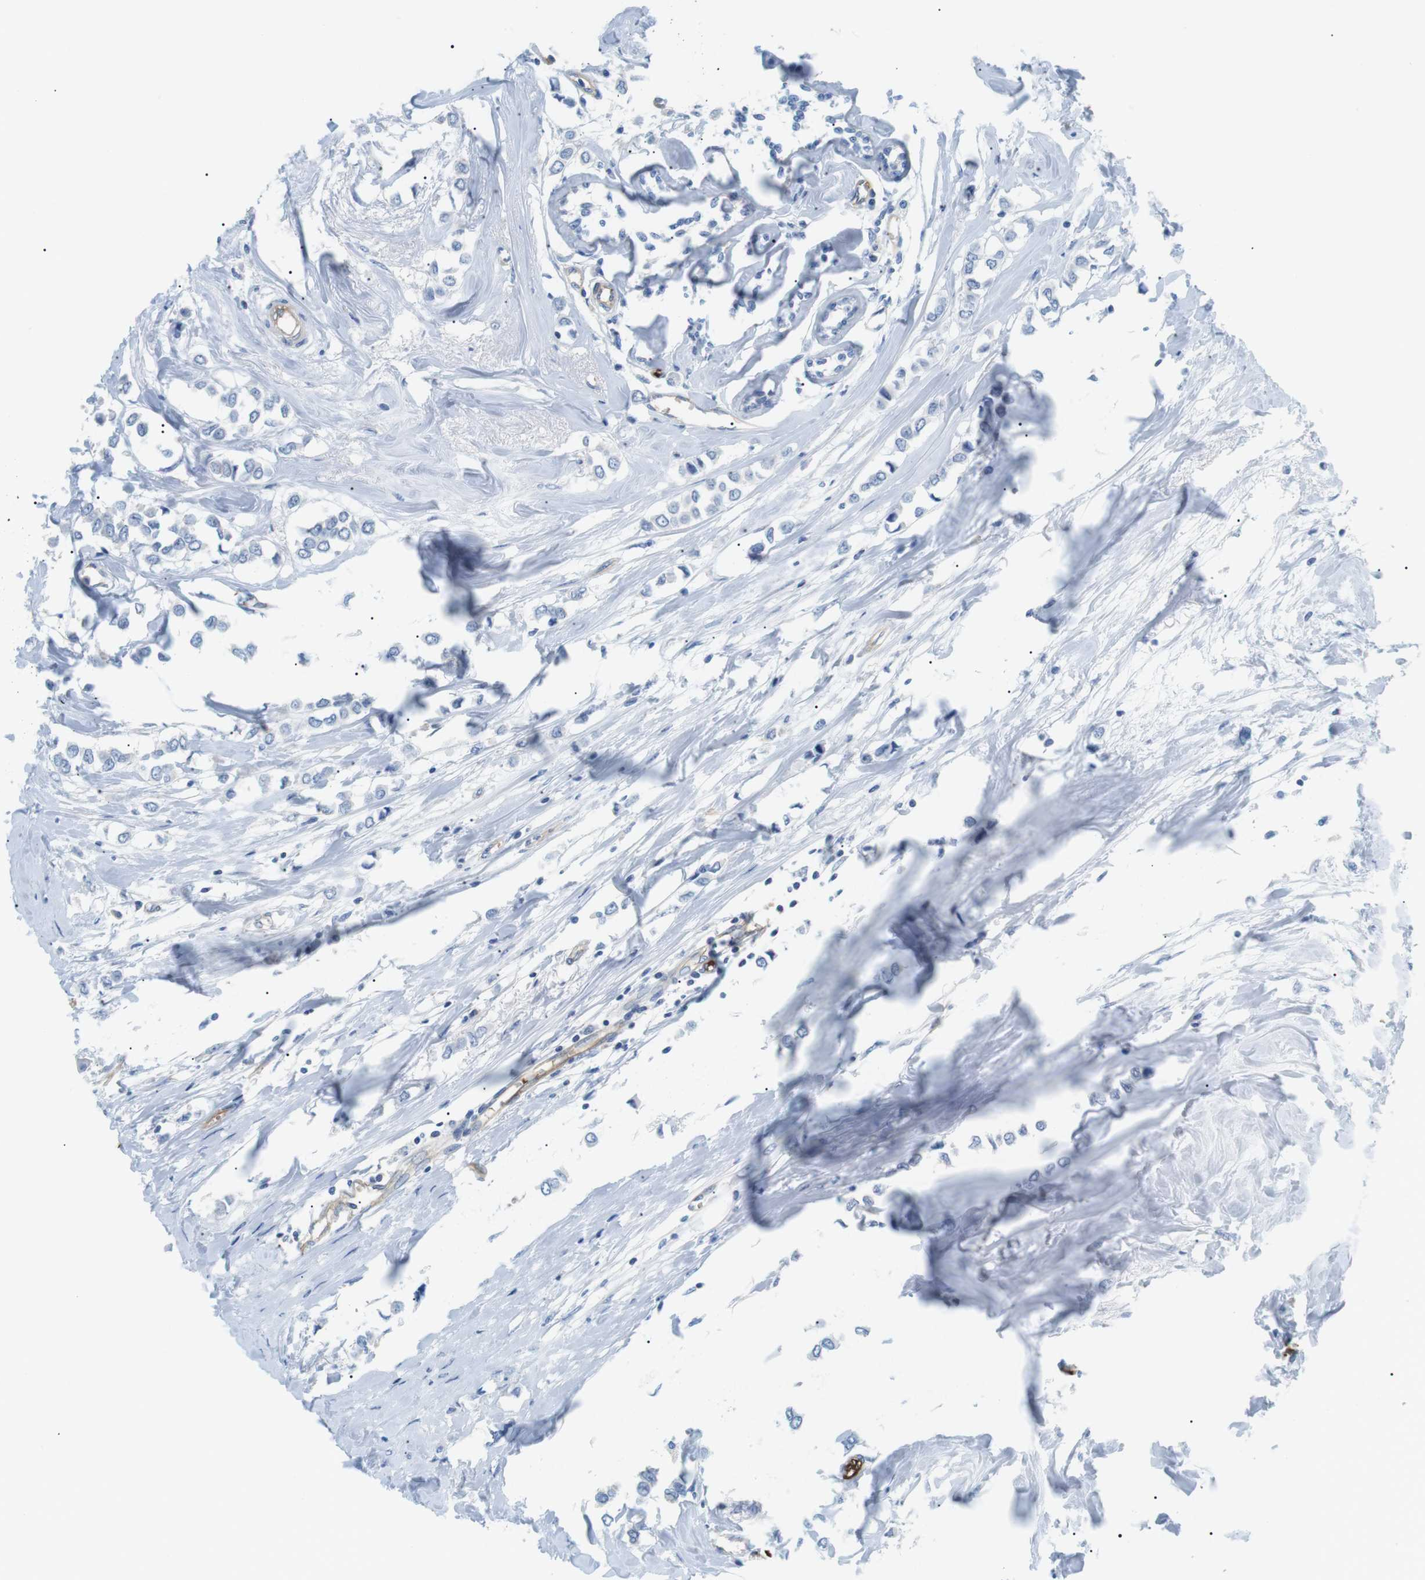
{"staining": {"intensity": "negative", "quantity": "none", "location": "none"}, "tissue": "breast cancer", "cell_type": "Tumor cells", "image_type": "cancer", "snomed": [{"axis": "morphology", "description": "Lobular carcinoma"}, {"axis": "topography", "description": "Breast"}], "caption": "Lobular carcinoma (breast) stained for a protein using IHC shows no positivity tumor cells.", "gene": "ADCY10", "patient": {"sex": "female", "age": 51}}